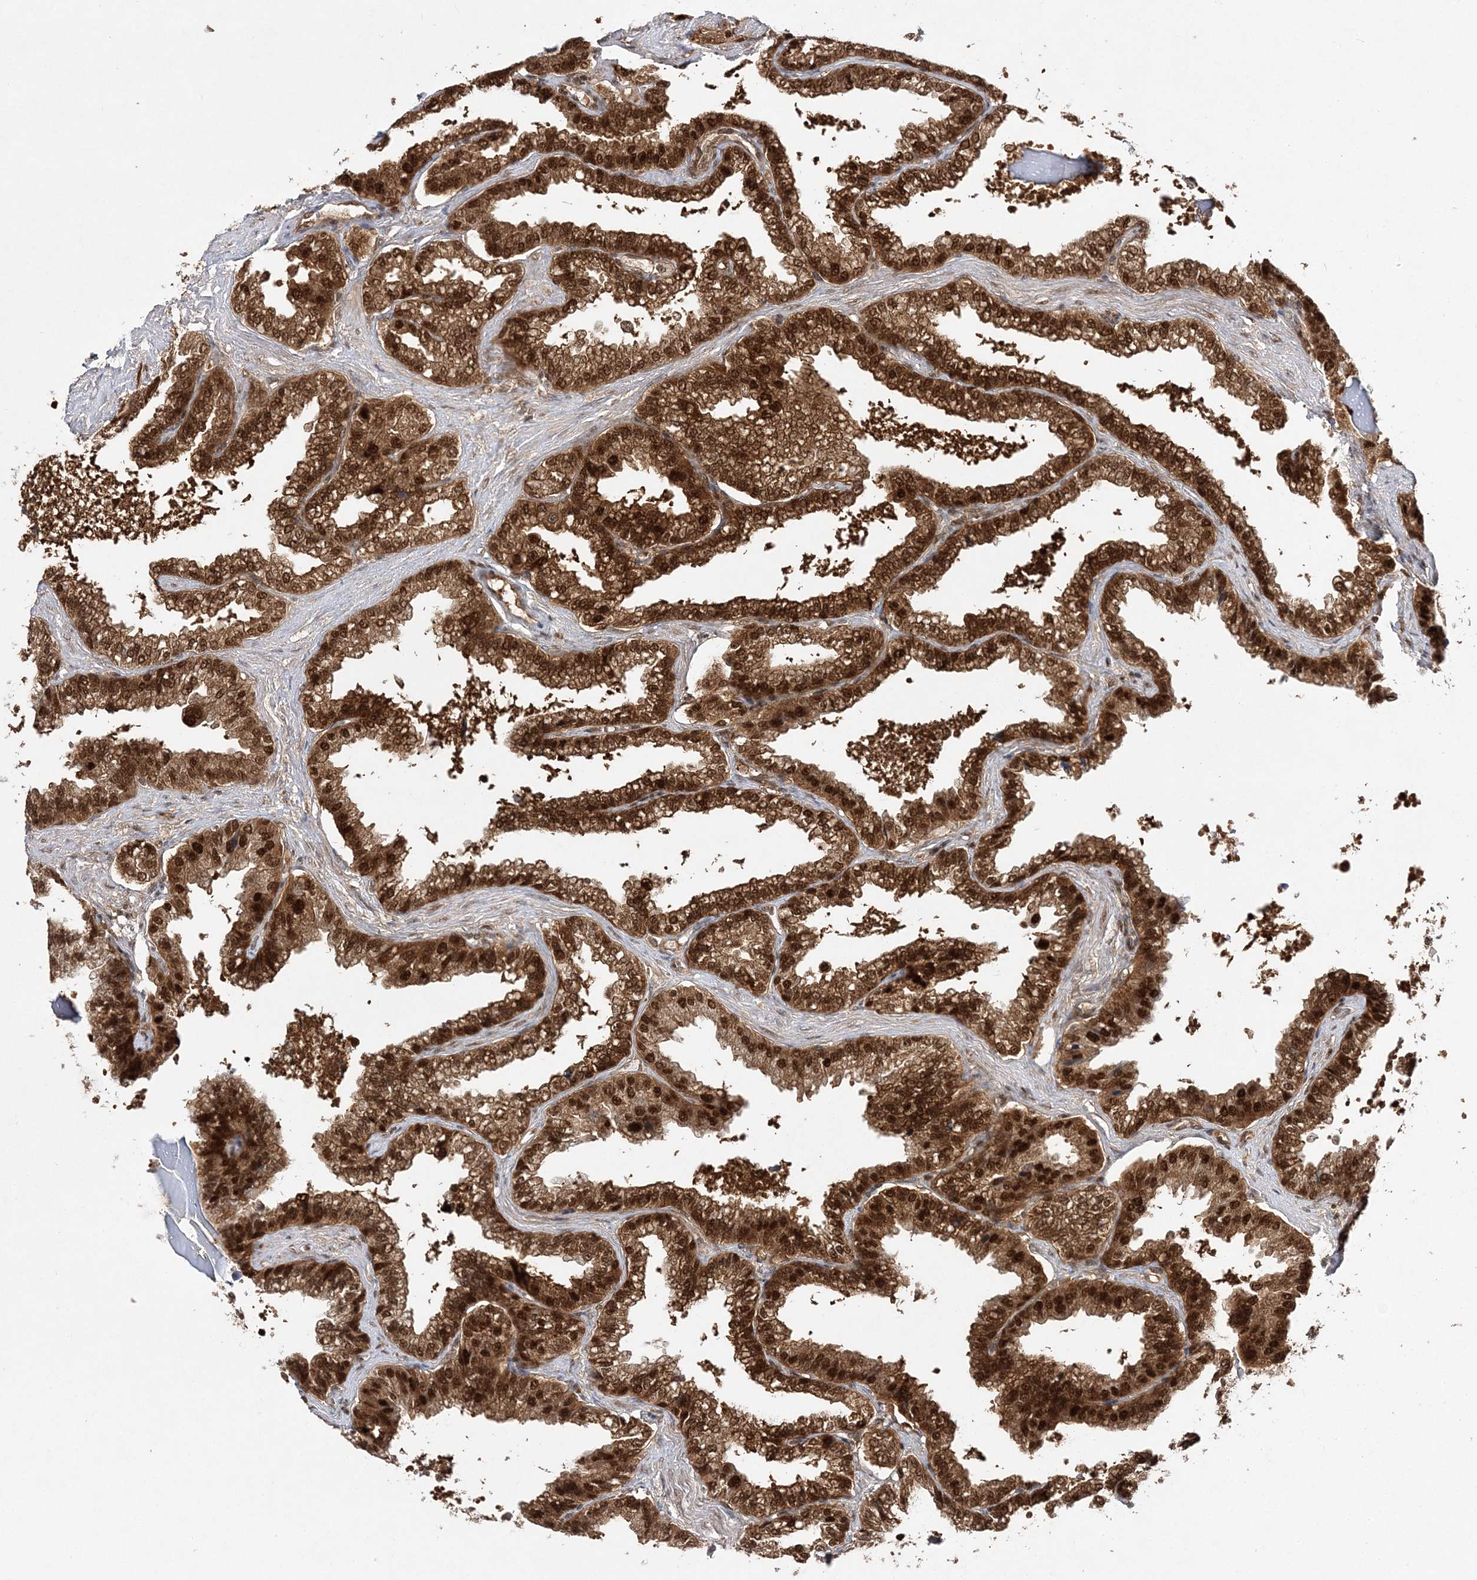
{"staining": {"intensity": "strong", "quantity": ">75%", "location": "cytoplasmic/membranous,nuclear"}, "tissue": "seminal vesicle", "cell_type": "Glandular cells", "image_type": "normal", "snomed": [{"axis": "morphology", "description": "Normal tissue, NOS"}, {"axis": "topography", "description": "Seminal veicle"}], "caption": "The micrograph displays a brown stain indicating the presence of a protein in the cytoplasmic/membranous,nuclear of glandular cells in seminal vesicle.", "gene": "NIF3L1", "patient": {"sex": "male", "age": 46}}